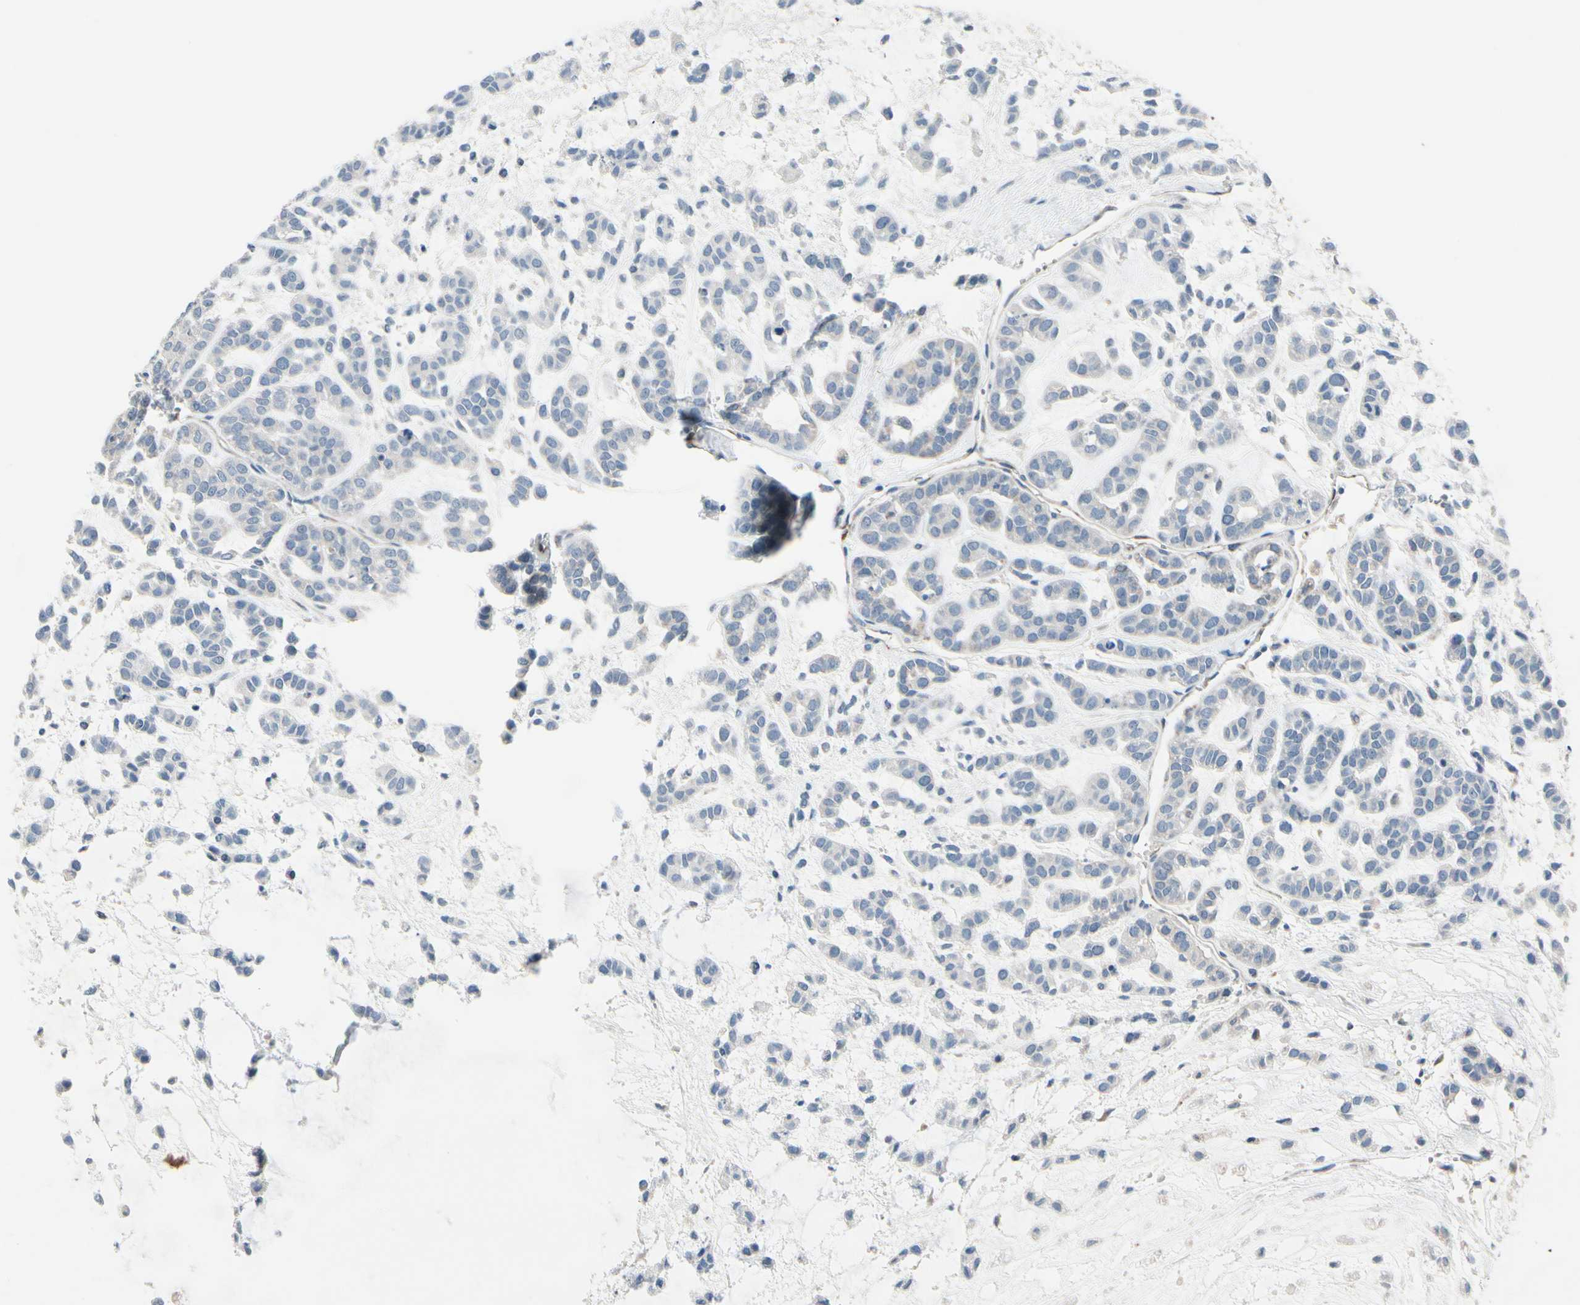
{"staining": {"intensity": "weak", "quantity": ">75%", "location": "cytoplasmic/membranous"}, "tissue": "head and neck cancer", "cell_type": "Tumor cells", "image_type": "cancer", "snomed": [{"axis": "morphology", "description": "Adenocarcinoma, NOS"}, {"axis": "morphology", "description": "Adenoma, NOS"}, {"axis": "topography", "description": "Head-Neck"}], "caption": "IHC histopathology image of neoplastic tissue: head and neck adenoma stained using IHC displays low levels of weak protein expression localized specifically in the cytoplasmic/membranous of tumor cells, appearing as a cytoplasmic/membranous brown color.", "gene": "CPT1A", "patient": {"sex": "female", "age": 55}}